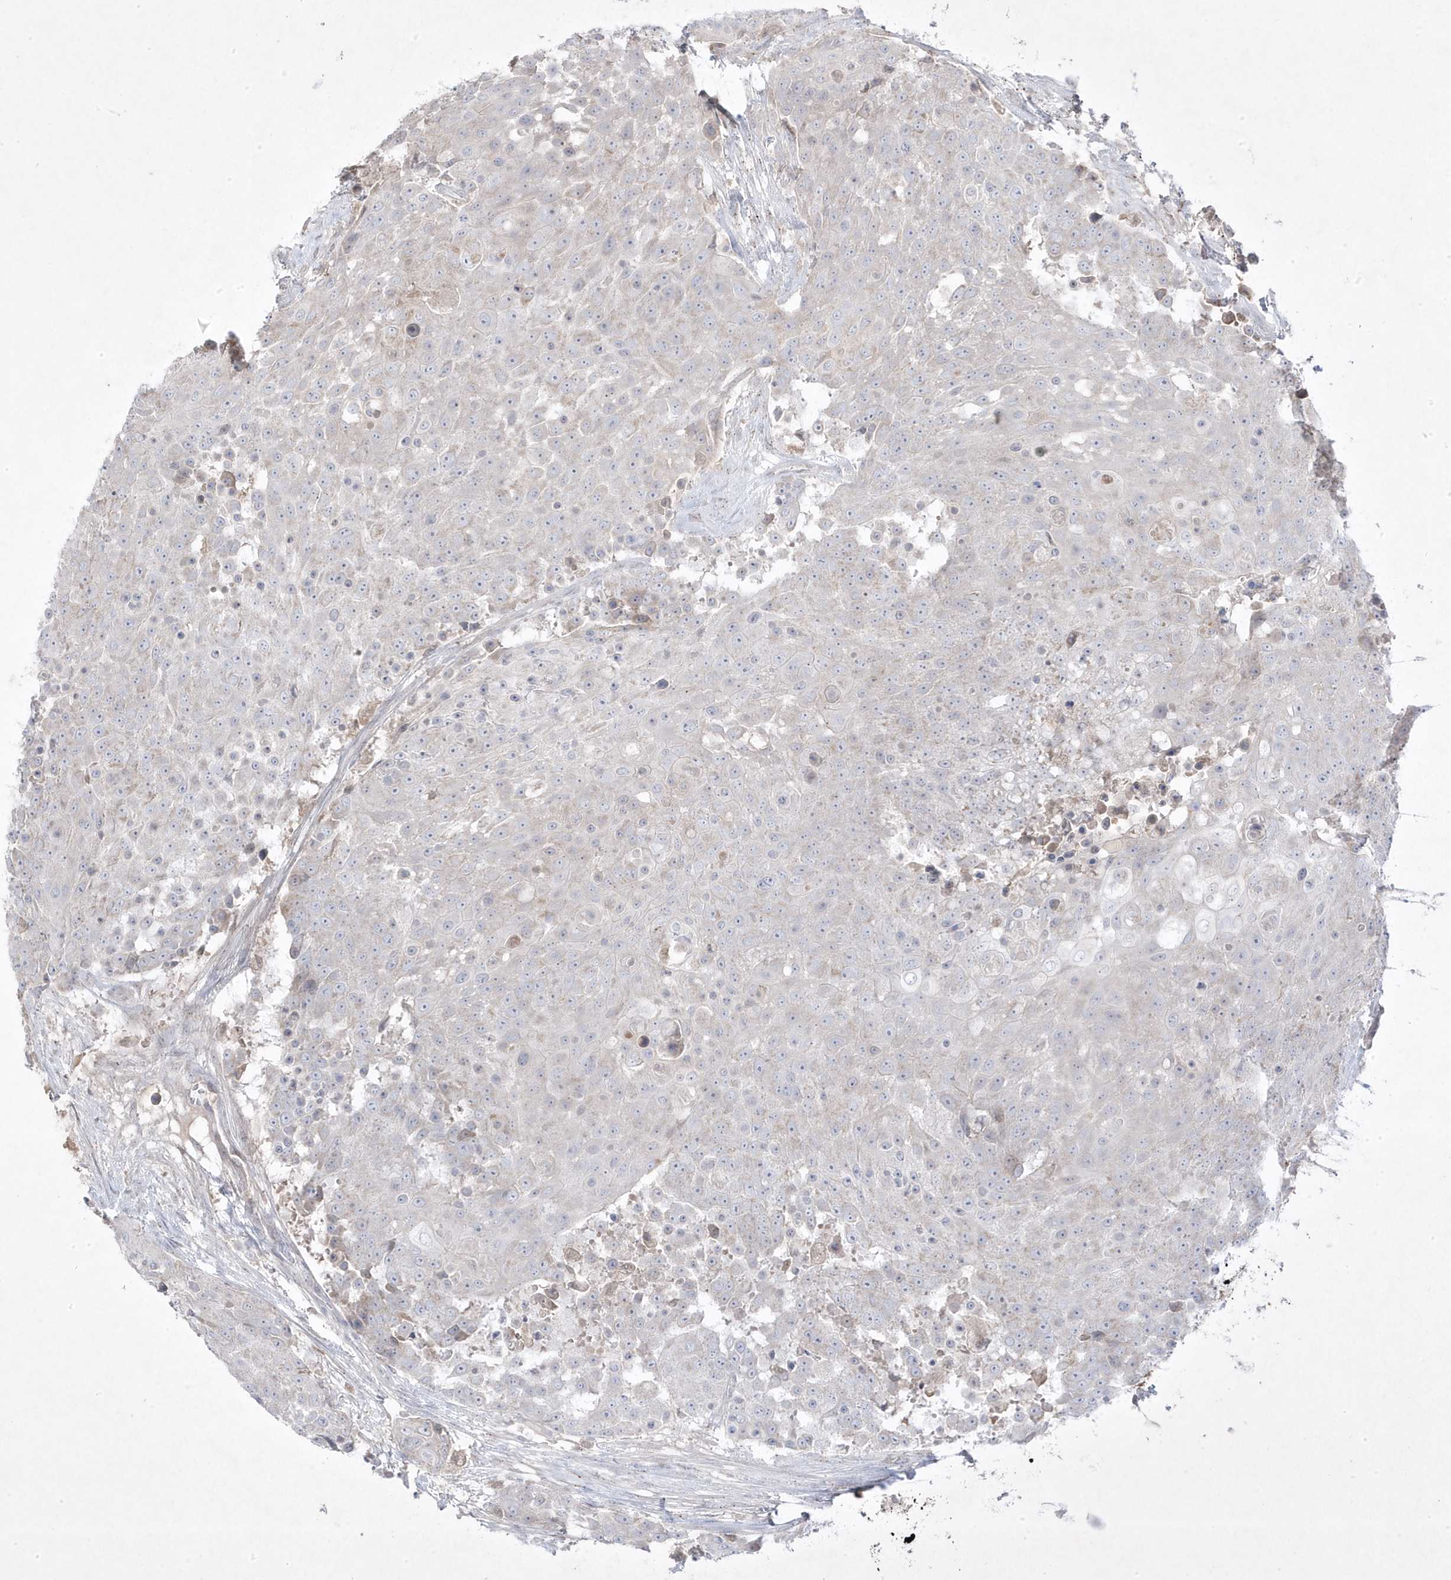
{"staining": {"intensity": "negative", "quantity": "none", "location": "none"}, "tissue": "urothelial cancer", "cell_type": "Tumor cells", "image_type": "cancer", "snomed": [{"axis": "morphology", "description": "Urothelial carcinoma, High grade"}, {"axis": "topography", "description": "Urinary bladder"}], "caption": "This is an IHC micrograph of urothelial cancer. There is no staining in tumor cells.", "gene": "ADAMTSL3", "patient": {"sex": "female", "age": 63}}